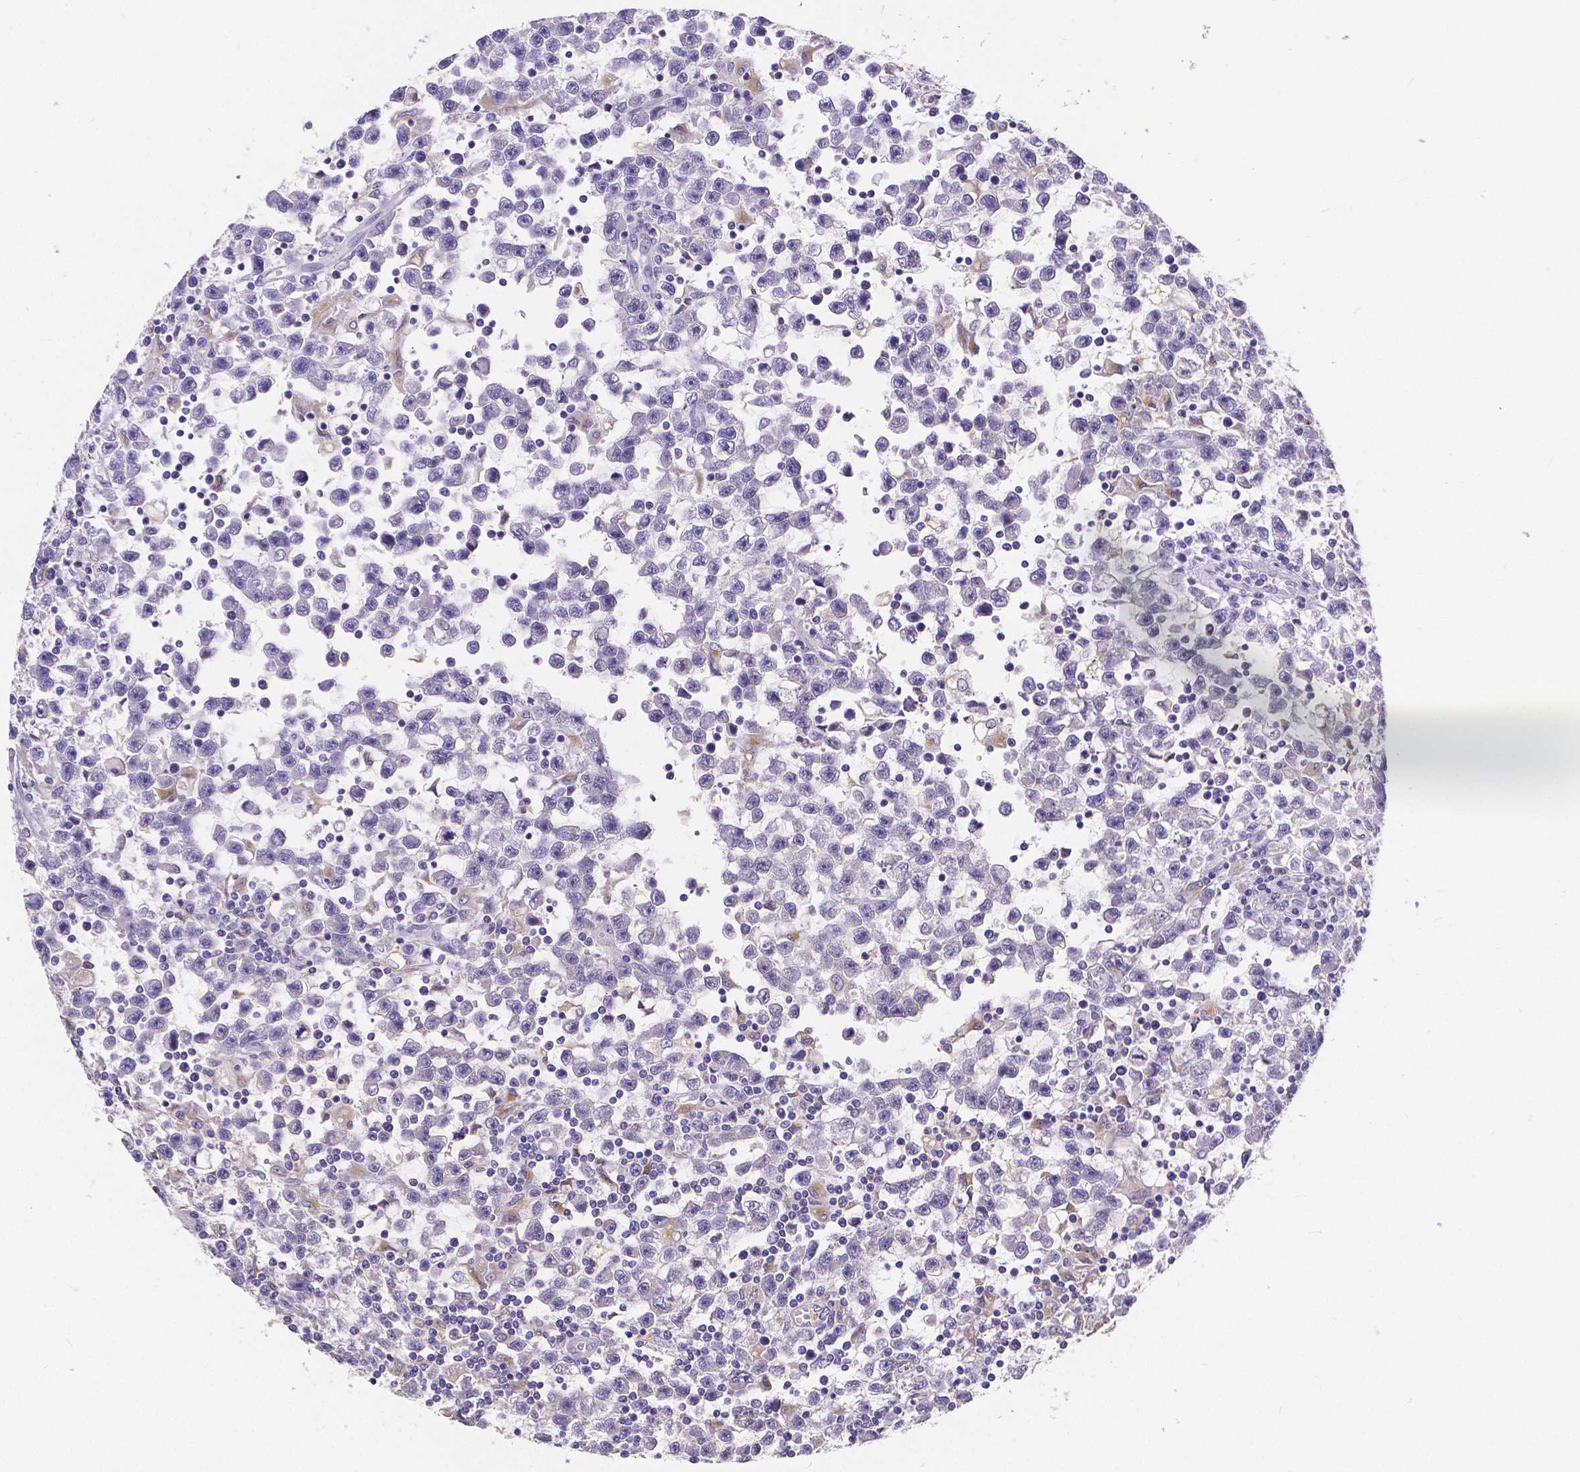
{"staining": {"intensity": "negative", "quantity": "none", "location": "none"}, "tissue": "testis cancer", "cell_type": "Tumor cells", "image_type": "cancer", "snomed": [{"axis": "morphology", "description": "Seminoma, NOS"}, {"axis": "topography", "description": "Testis"}], "caption": "Tumor cells show no significant protein expression in seminoma (testis).", "gene": "ATP6V1D", "patient": {"sex": "male", "age": 31}}